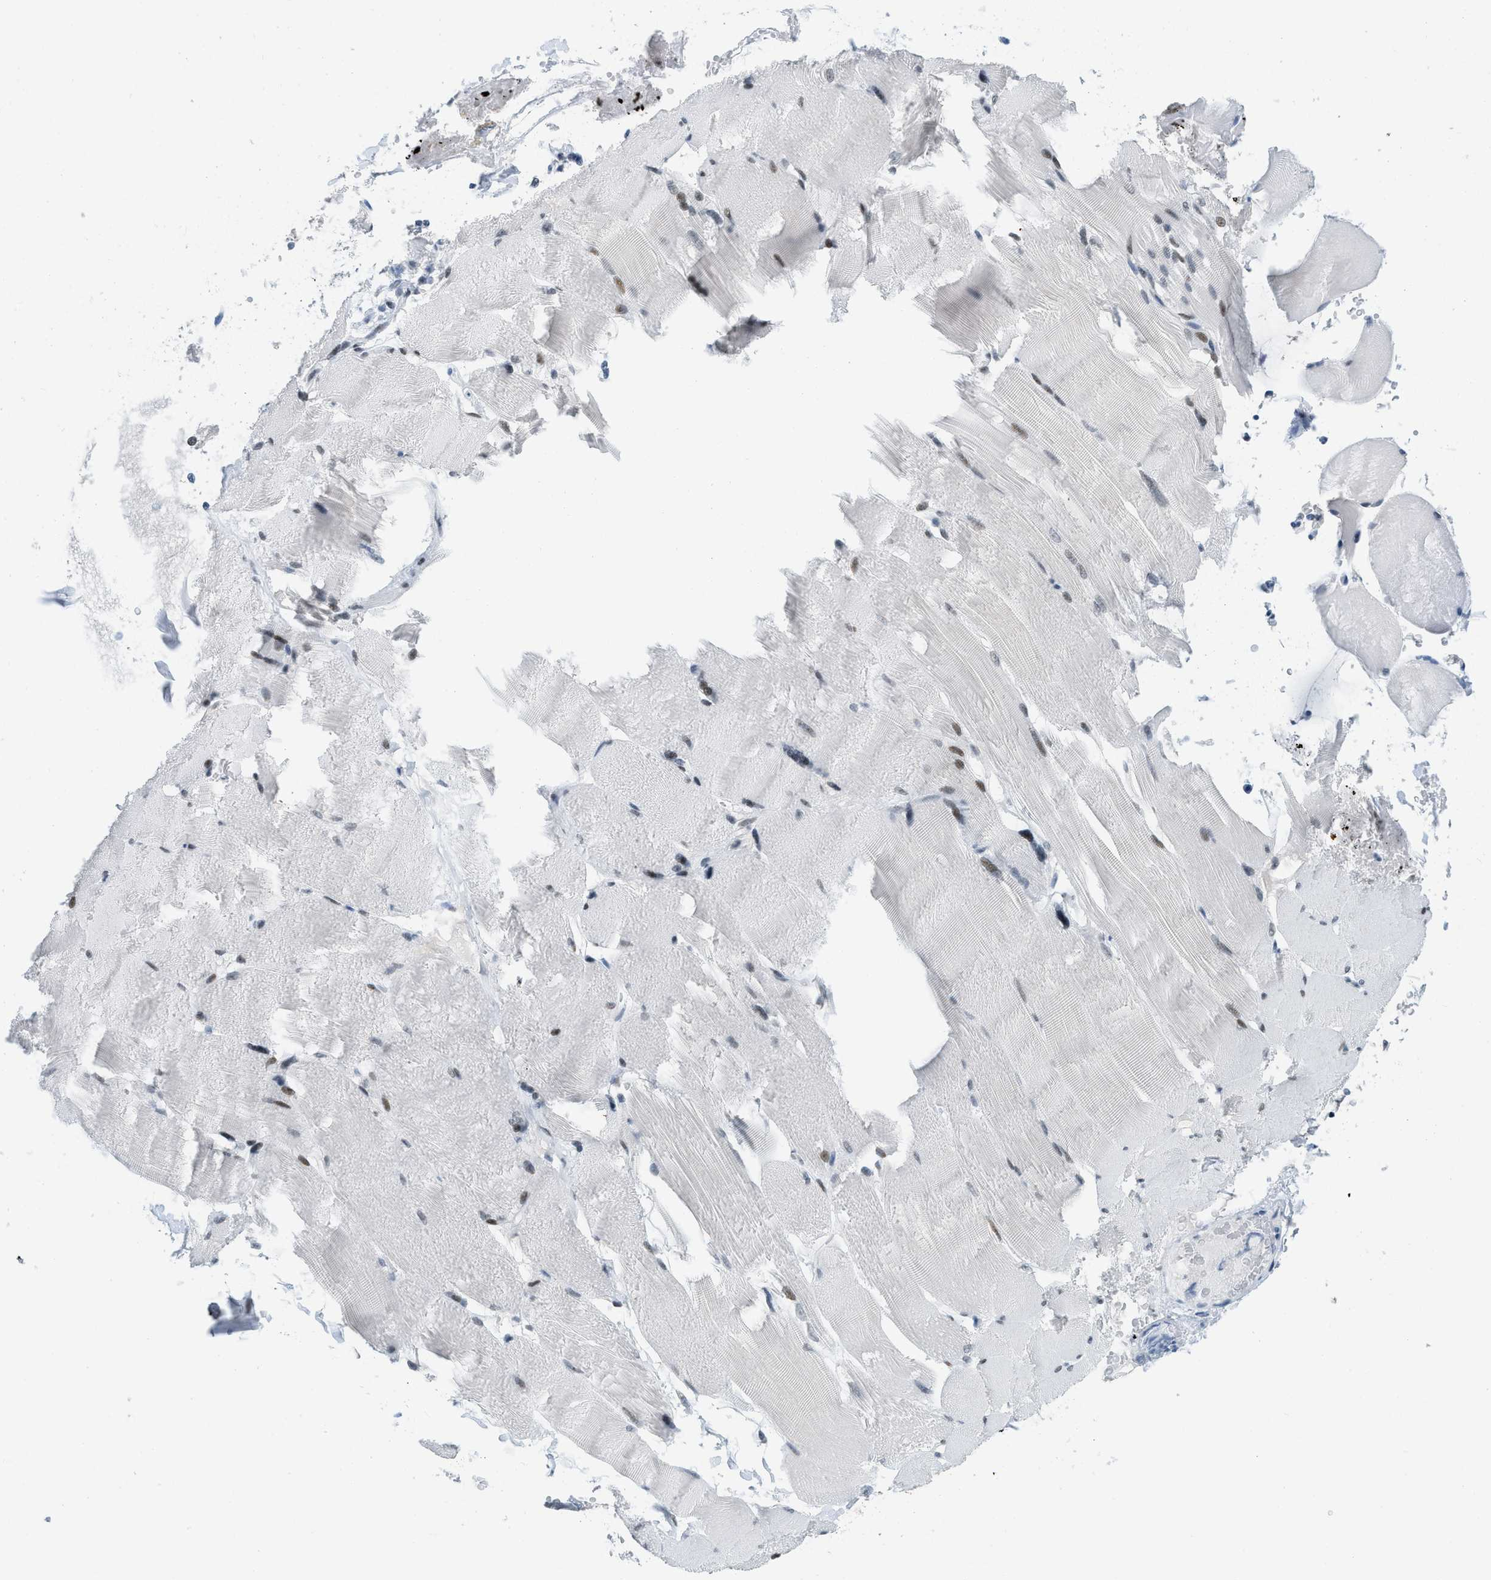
{"staining": {"intensity": "moderate", "quantity": "25%-75%", "location": "nuclear"}, "tissue": "skeletal muscle", "cell_type": "Myocytes", "image_type": "normal", "snomed": [{"axis": "morphology", "description": "Normal tissue, NOS"}, {"axis": "topography", "description": "Skin"}, {"axis": "topography", "description": "Skeletal muscle"}], "caption": "Protein staining demonstrates moderate nuclear staining in about 25%-75% of myocytes in benign skeletal muscle. (DAB (3,3'-diaminobenzidine) IHC, brown staining for protein, blue staining for nuclei).", "gene": "PBX1", "patient": {"sex": "male", "age": 83}}